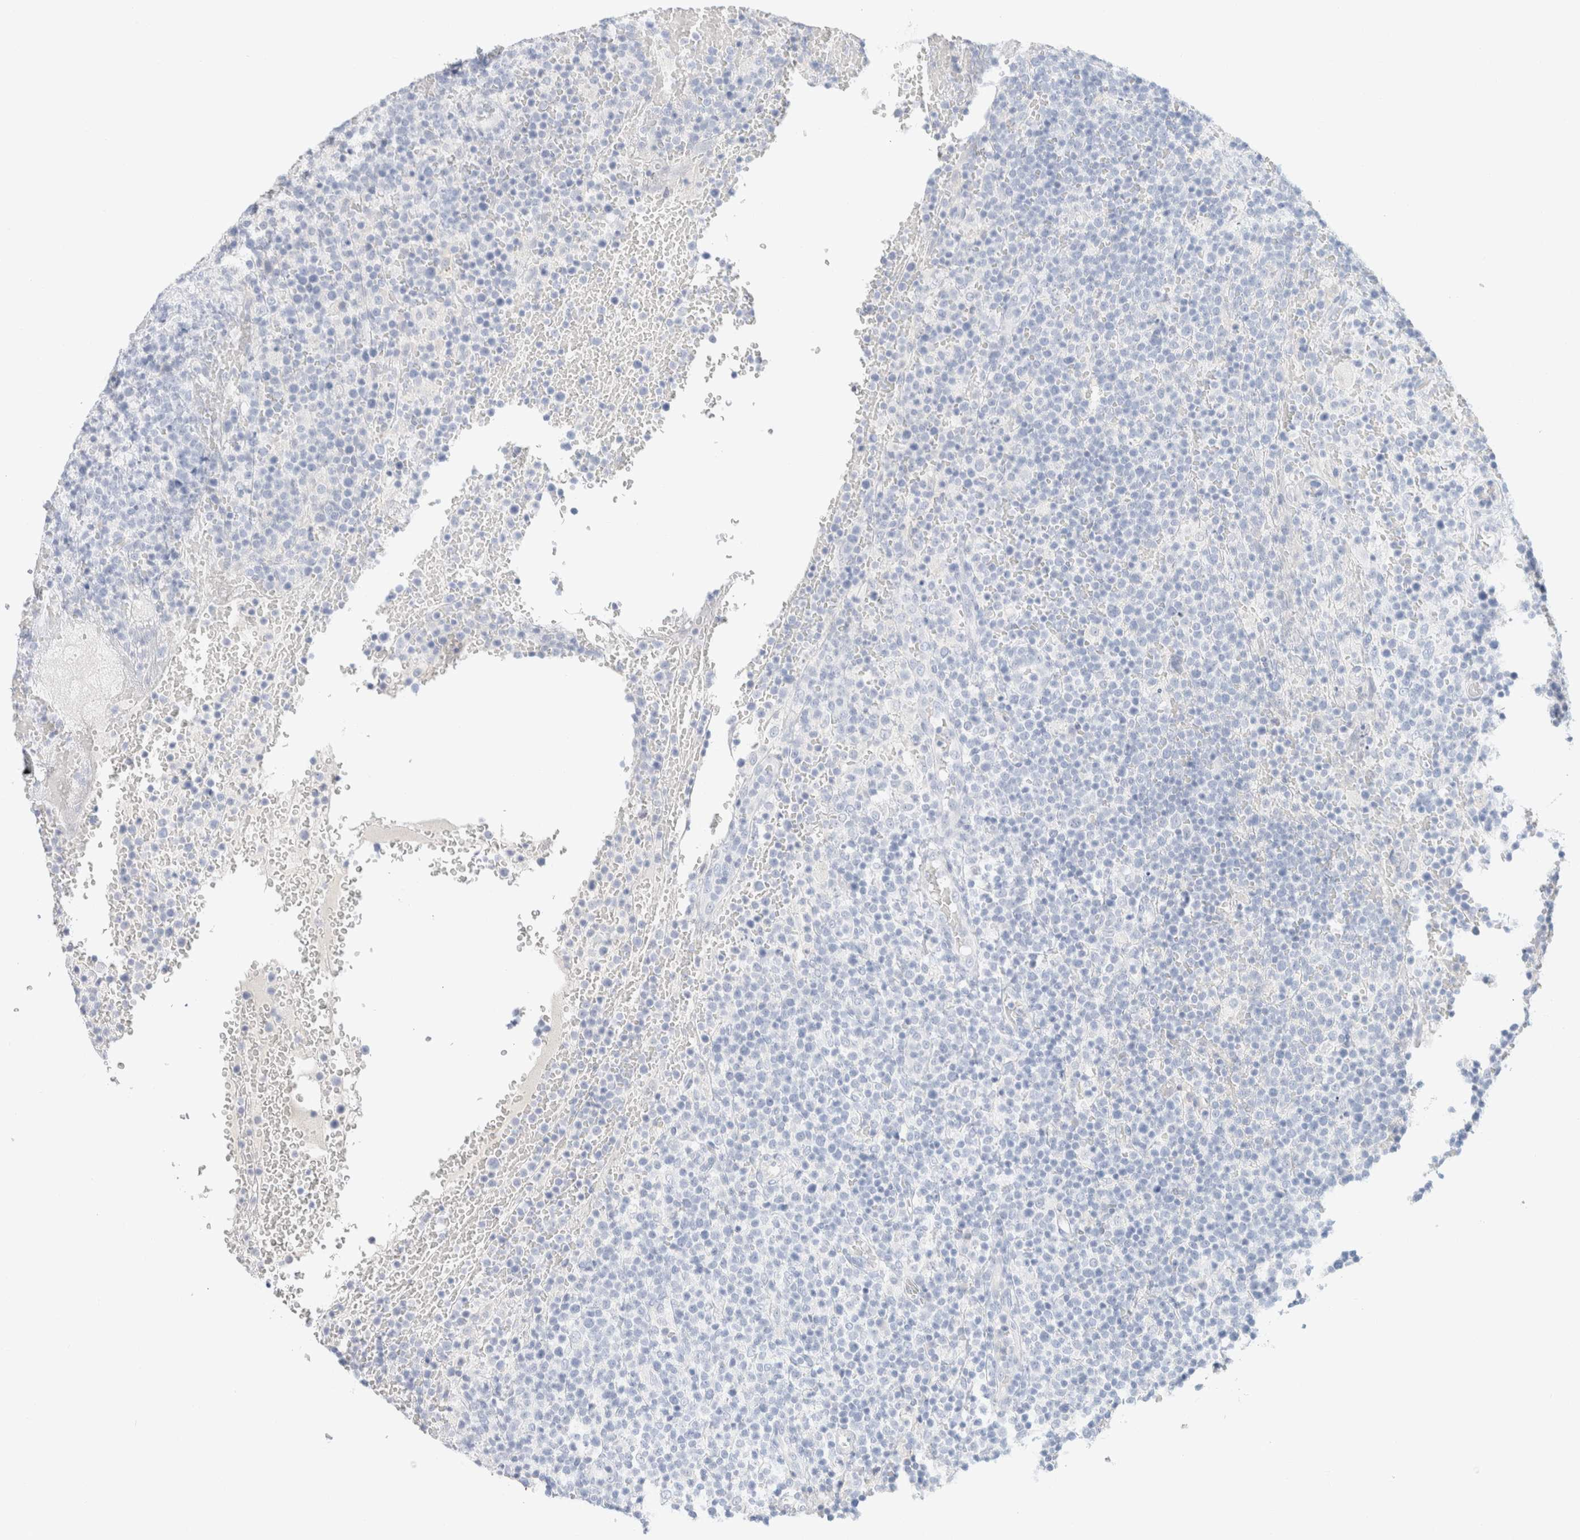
{"staining": {"intensity": "negative", "quantity": "none", "location": "none"}, "tissue": "lymphoma", "cell_type": "Tumor cells", "image_type": "cancer", "snomed": [{"axis": "morphology", "description": "Malignant lymphoma, non-Hodgkin's type, High grade"}, {"axis": "topography", "description": "Lymph node"}], "caption": "Tumor cells are negative for brown protein staining in malignant lymphoma, non-Hodgkin's type (high-grade).", "gene": "CPQ", "patient": {"sex": "male", "age": 61}}